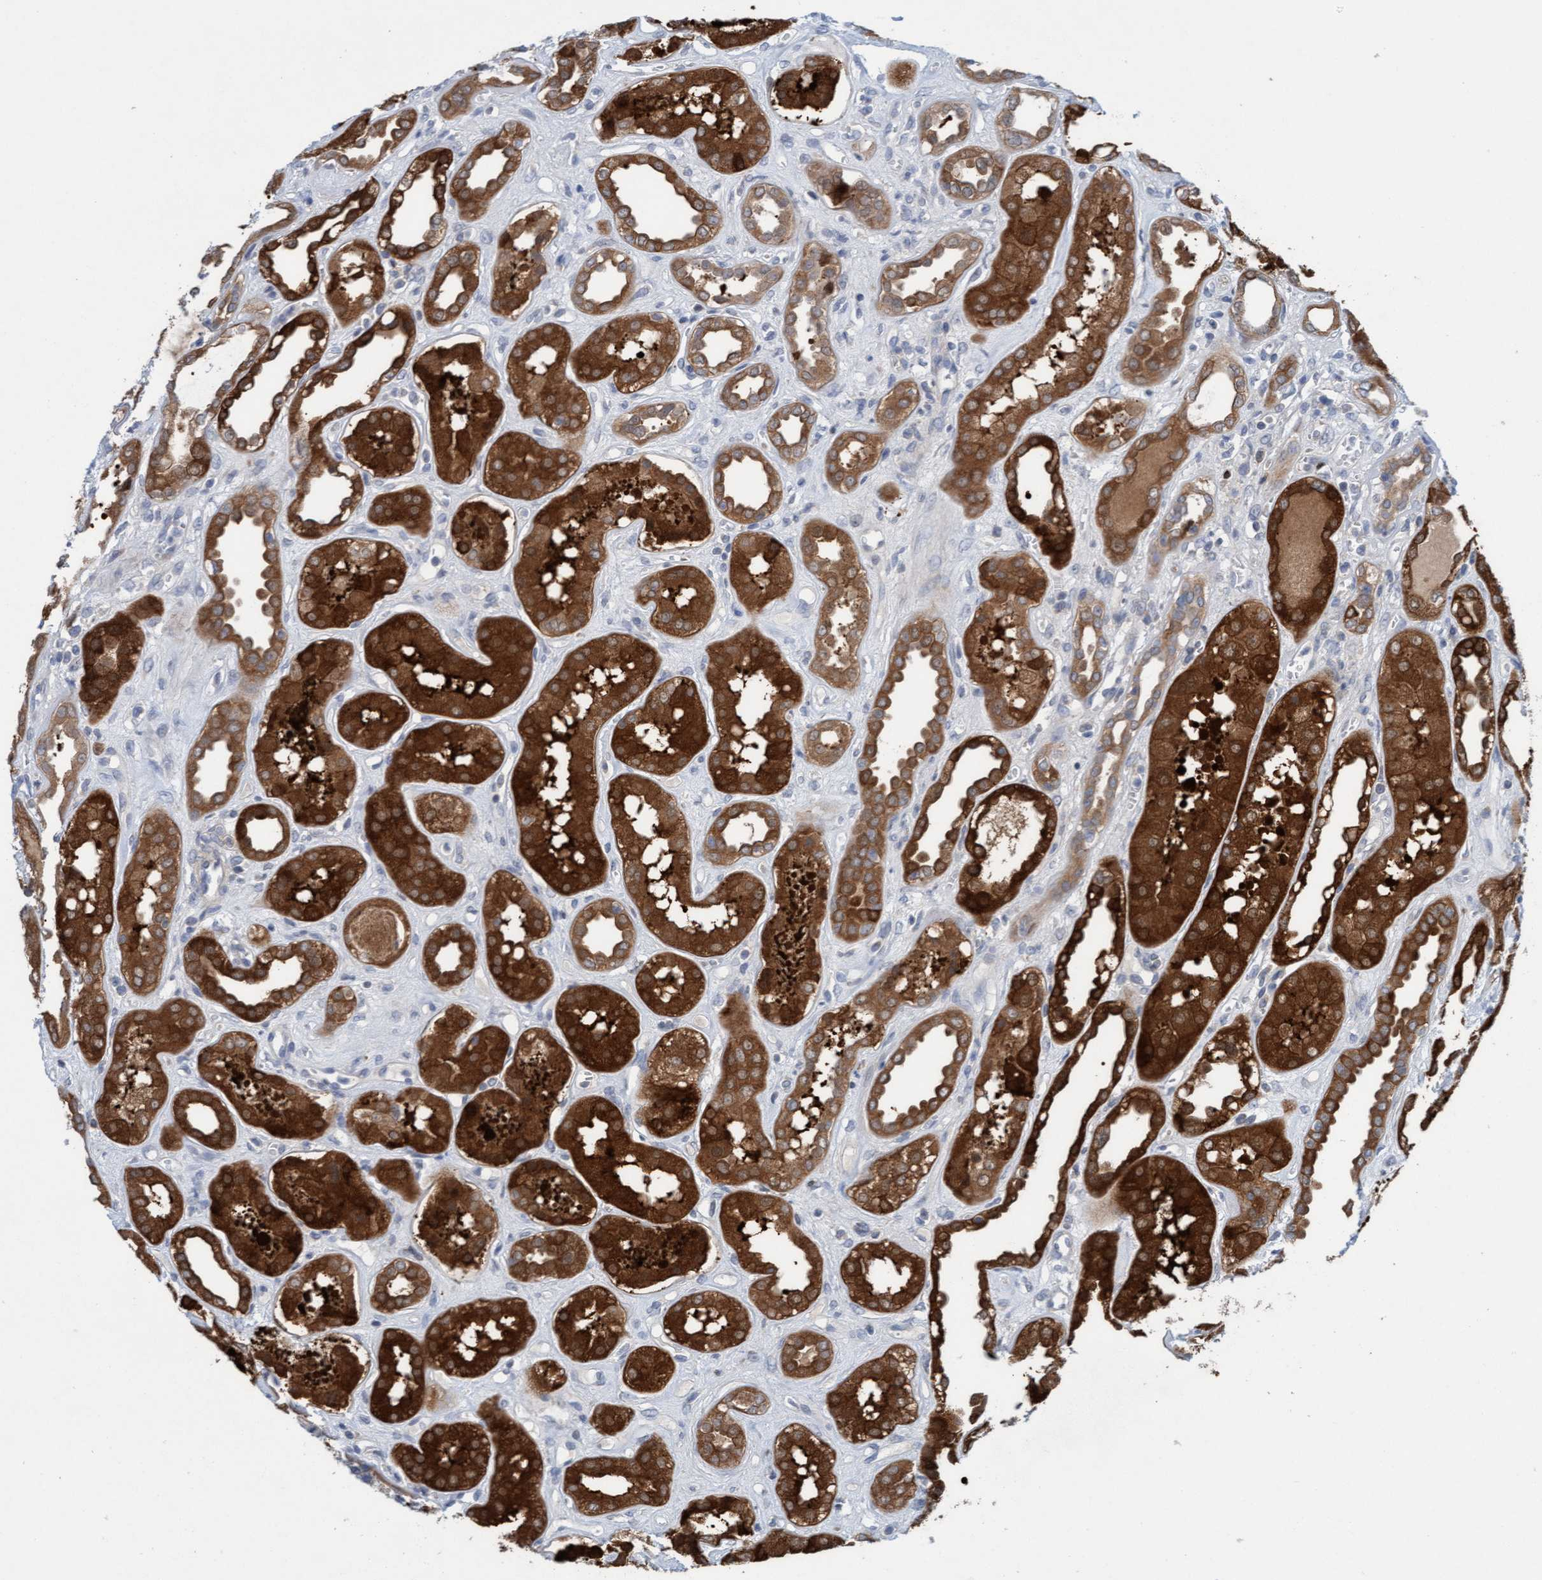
{"staining": {"intensity": "negative", "quantity": "none", "location": "none"}, "tissue": "kidney", "cell_type": "Cells in glomeruli", "image_type": "normal", "snomed": [{"axis": "morphology", "description": "Normal tissue, NOS"}, {"axis": "topography", "description": "Kidney"}], "caption": "Immunohistochemistry (IHC) histopathology image of benign kidney: human kidney stained with DAB shows no significant protein positivity in cells in glomeruli. (DAB immunohistochemistry (IHC), high magnification).", "gene": "KLHL25", "patient": {"sex": "male", "age": 59}}